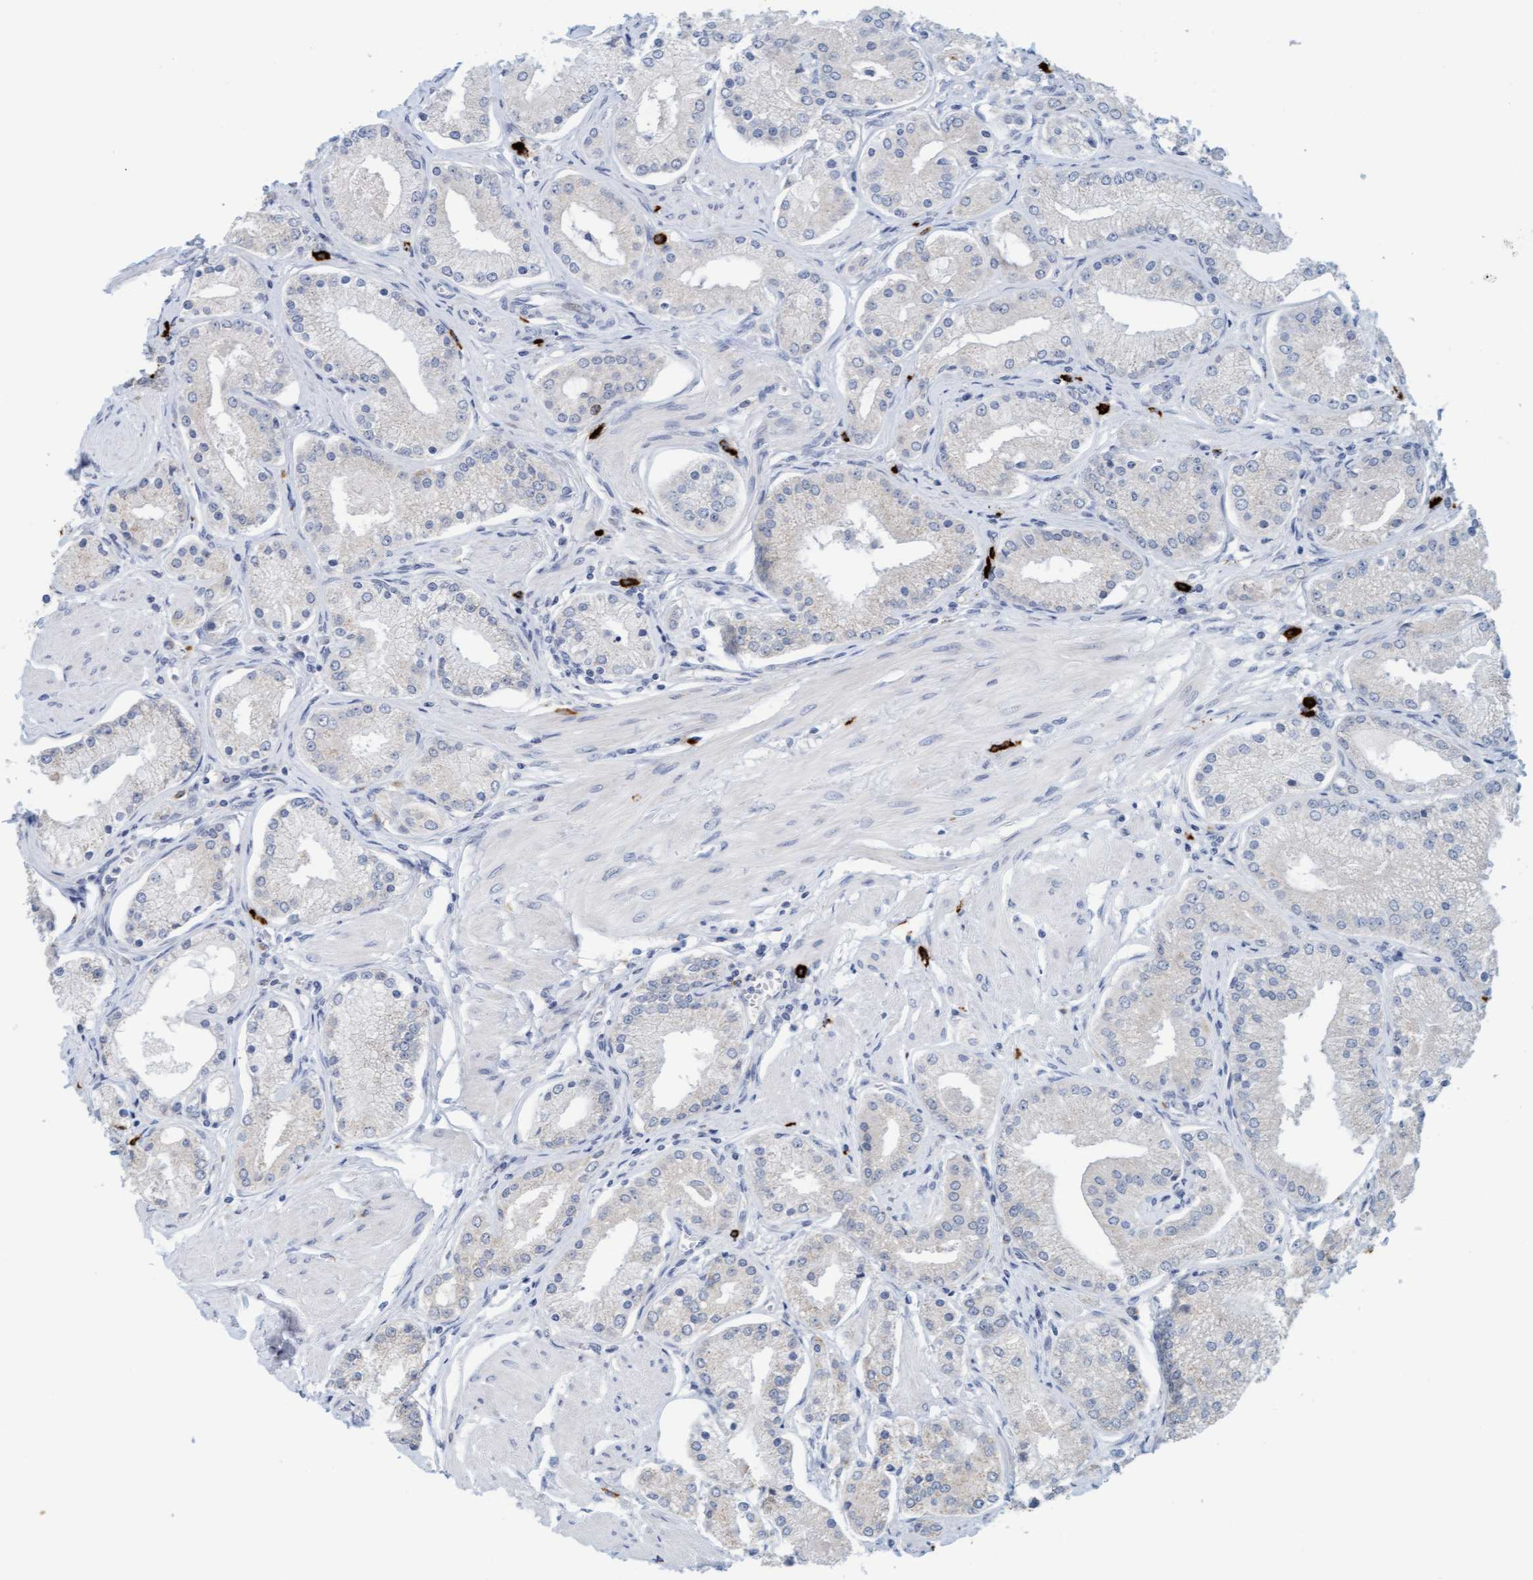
{"staining": {"intensity": "negative", "quantity": "none", "location": "none"}, "tissue": "prostate cancer", "cell_type": "Tumor cells", "image_type": "cancer", "snomed": [{"axis": "morphology", "description": "Adenocarcinoma, High grade"}, {"axis": "topography", "description": "Prostate"}], "caption": "This is an immunohistochemistry image of human prostate cancer. There is no staining in tumor cells.", "gene": "CPA3", "patient": {"sex": "male", "age": 66}}